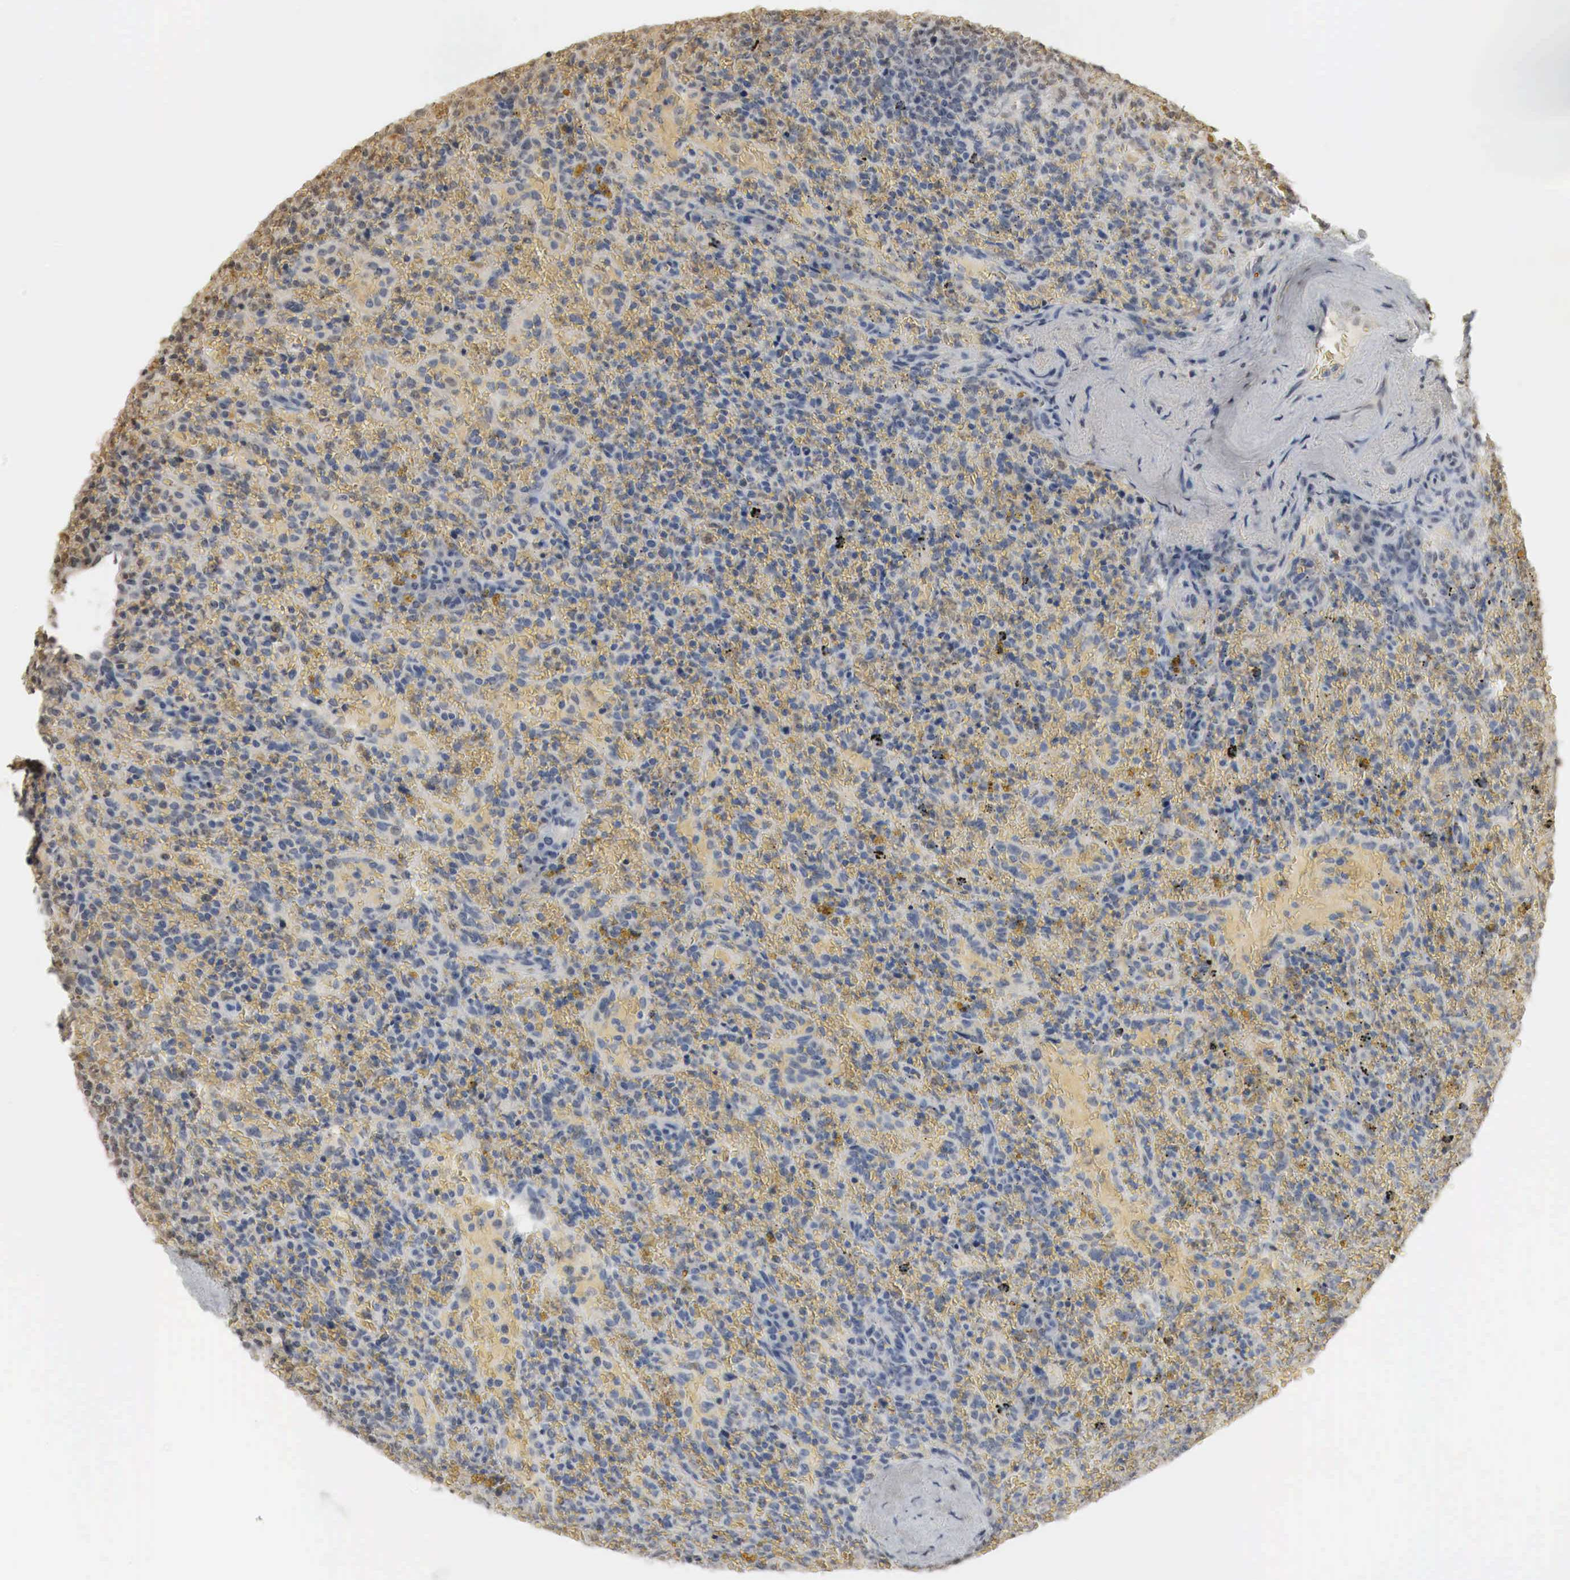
{"staining": {"intensity": "moderate", "quantity": "<25%", "location": "cytoplasmic/membranous"}, "tissue": "lymphoma", "cell_type": "Tumor cells", "image_type": "cancer", "snomed": [{"axis": "morphology", "description": "Malignant lymphoma, non-Hodgkin's type, High grade"}, {"axis": "topography", "description": "Spleen"}, {"axis": "topography", "description": "Lymph node"}], "caption": "A photomicrograph of human high-grade malignant lymphoma, non-Hodgkin's type stained for a protein reveals moderate cytoplasmic/membranous brown staining in tumor cells. (DAB = brown stain, brightfield microscopy at high magnification).", "gene": "ERBB4", "patient": {"sex": "female", "age": 70}}